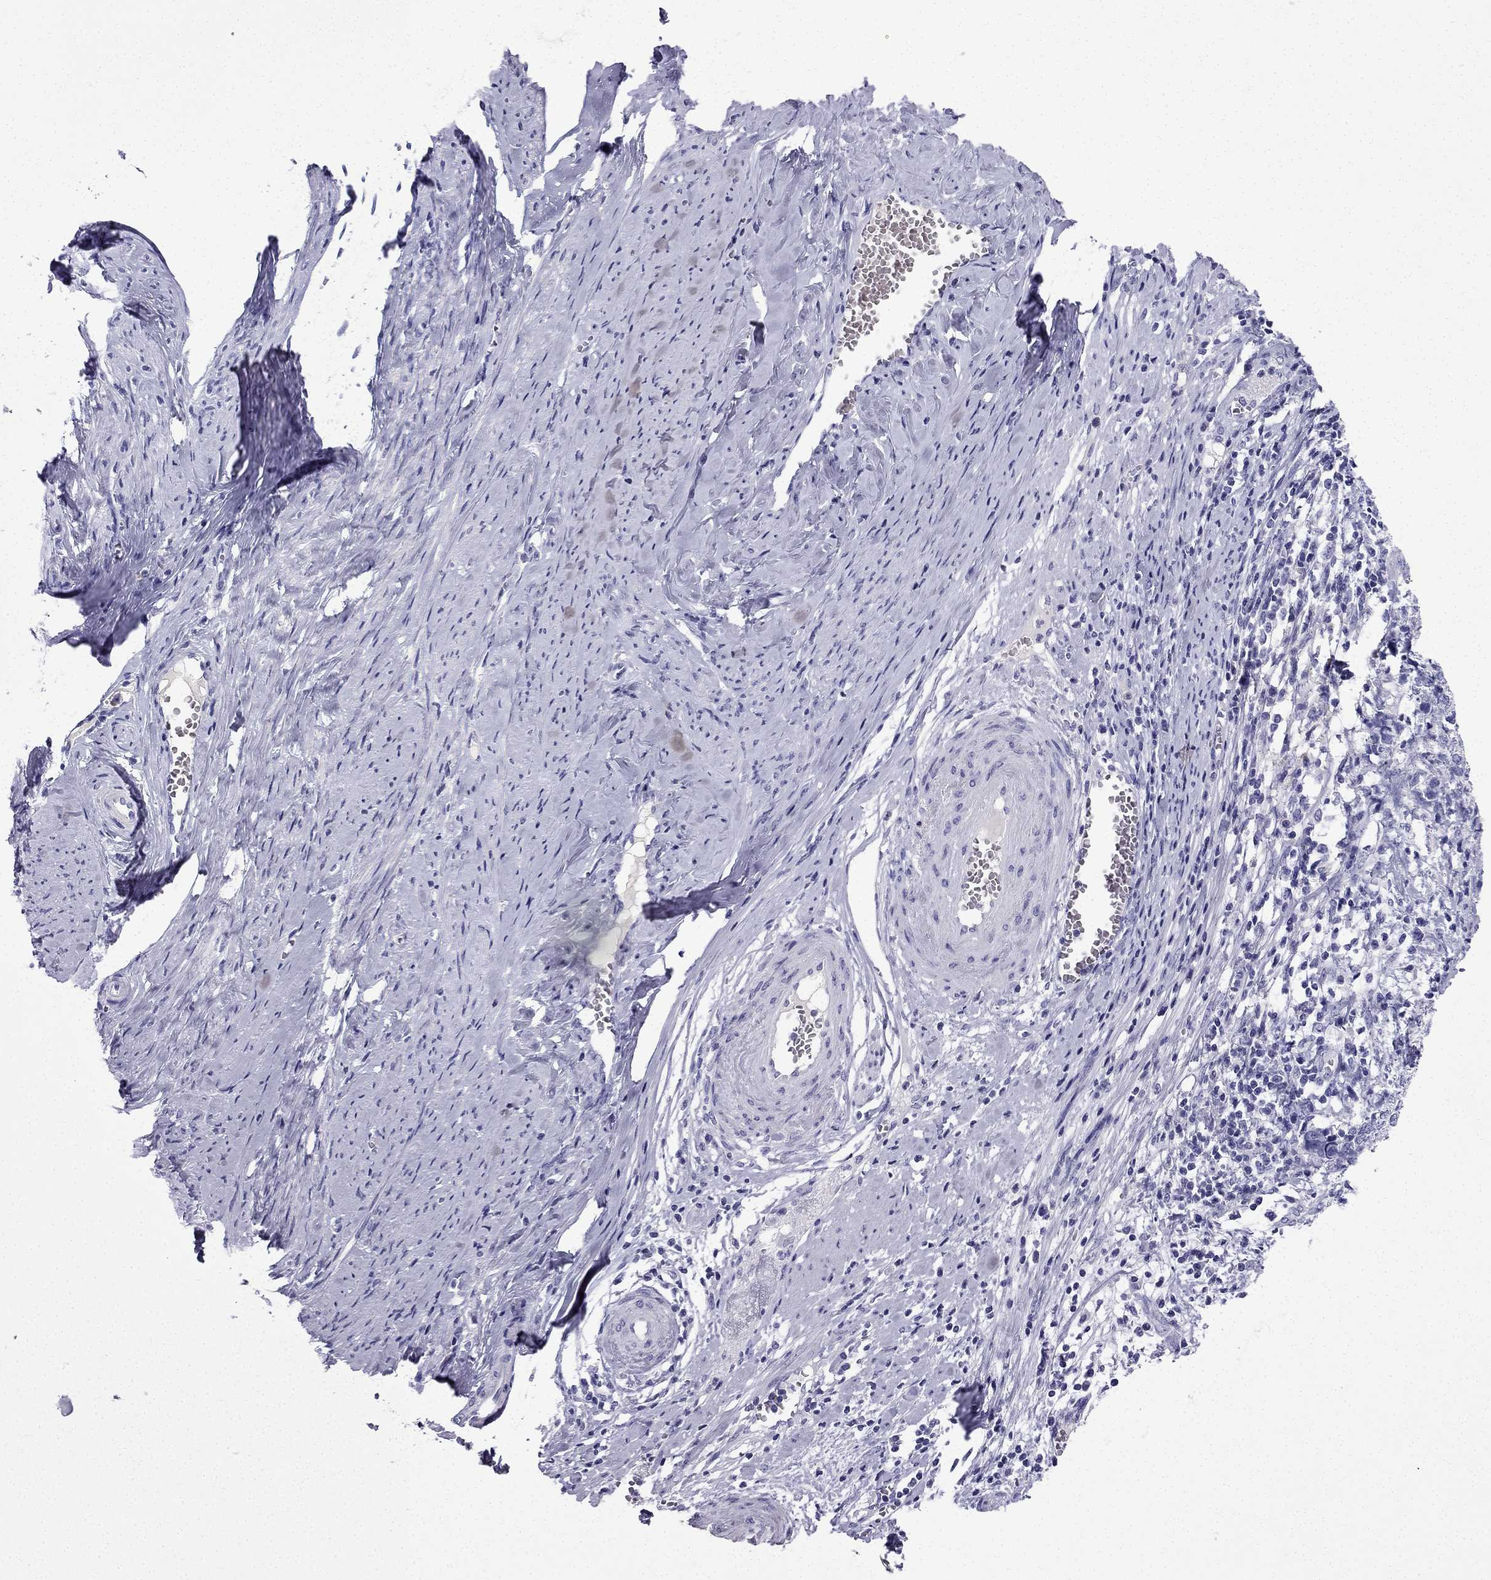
{"staining": {"intensity": "negative", "quantity": "none", "location": "none"}, "tissue": "cervical cancer", "cell_type": "Tumor cells", "image_type": "cancer", "snomed": [{"axis": "morphology", "description": "Squamous cell carcinoma, NOS"}, {"axis": "topography", "description": "Cervix"}], "caption": "Immunohistochemistry image of neoplastic tissue: cervical squamous cell carcinoma stained with DAB (3,3'-diaminobenzidine) shows no significant protein staining in tumor cells. (Stains: DAB immunohistochemistry with hematoxylin counter stain, Microscopy: brightfield microscopy at high magnification).", "gene": "NPTX1", "patient": {"sex": "female", "age": 63}}